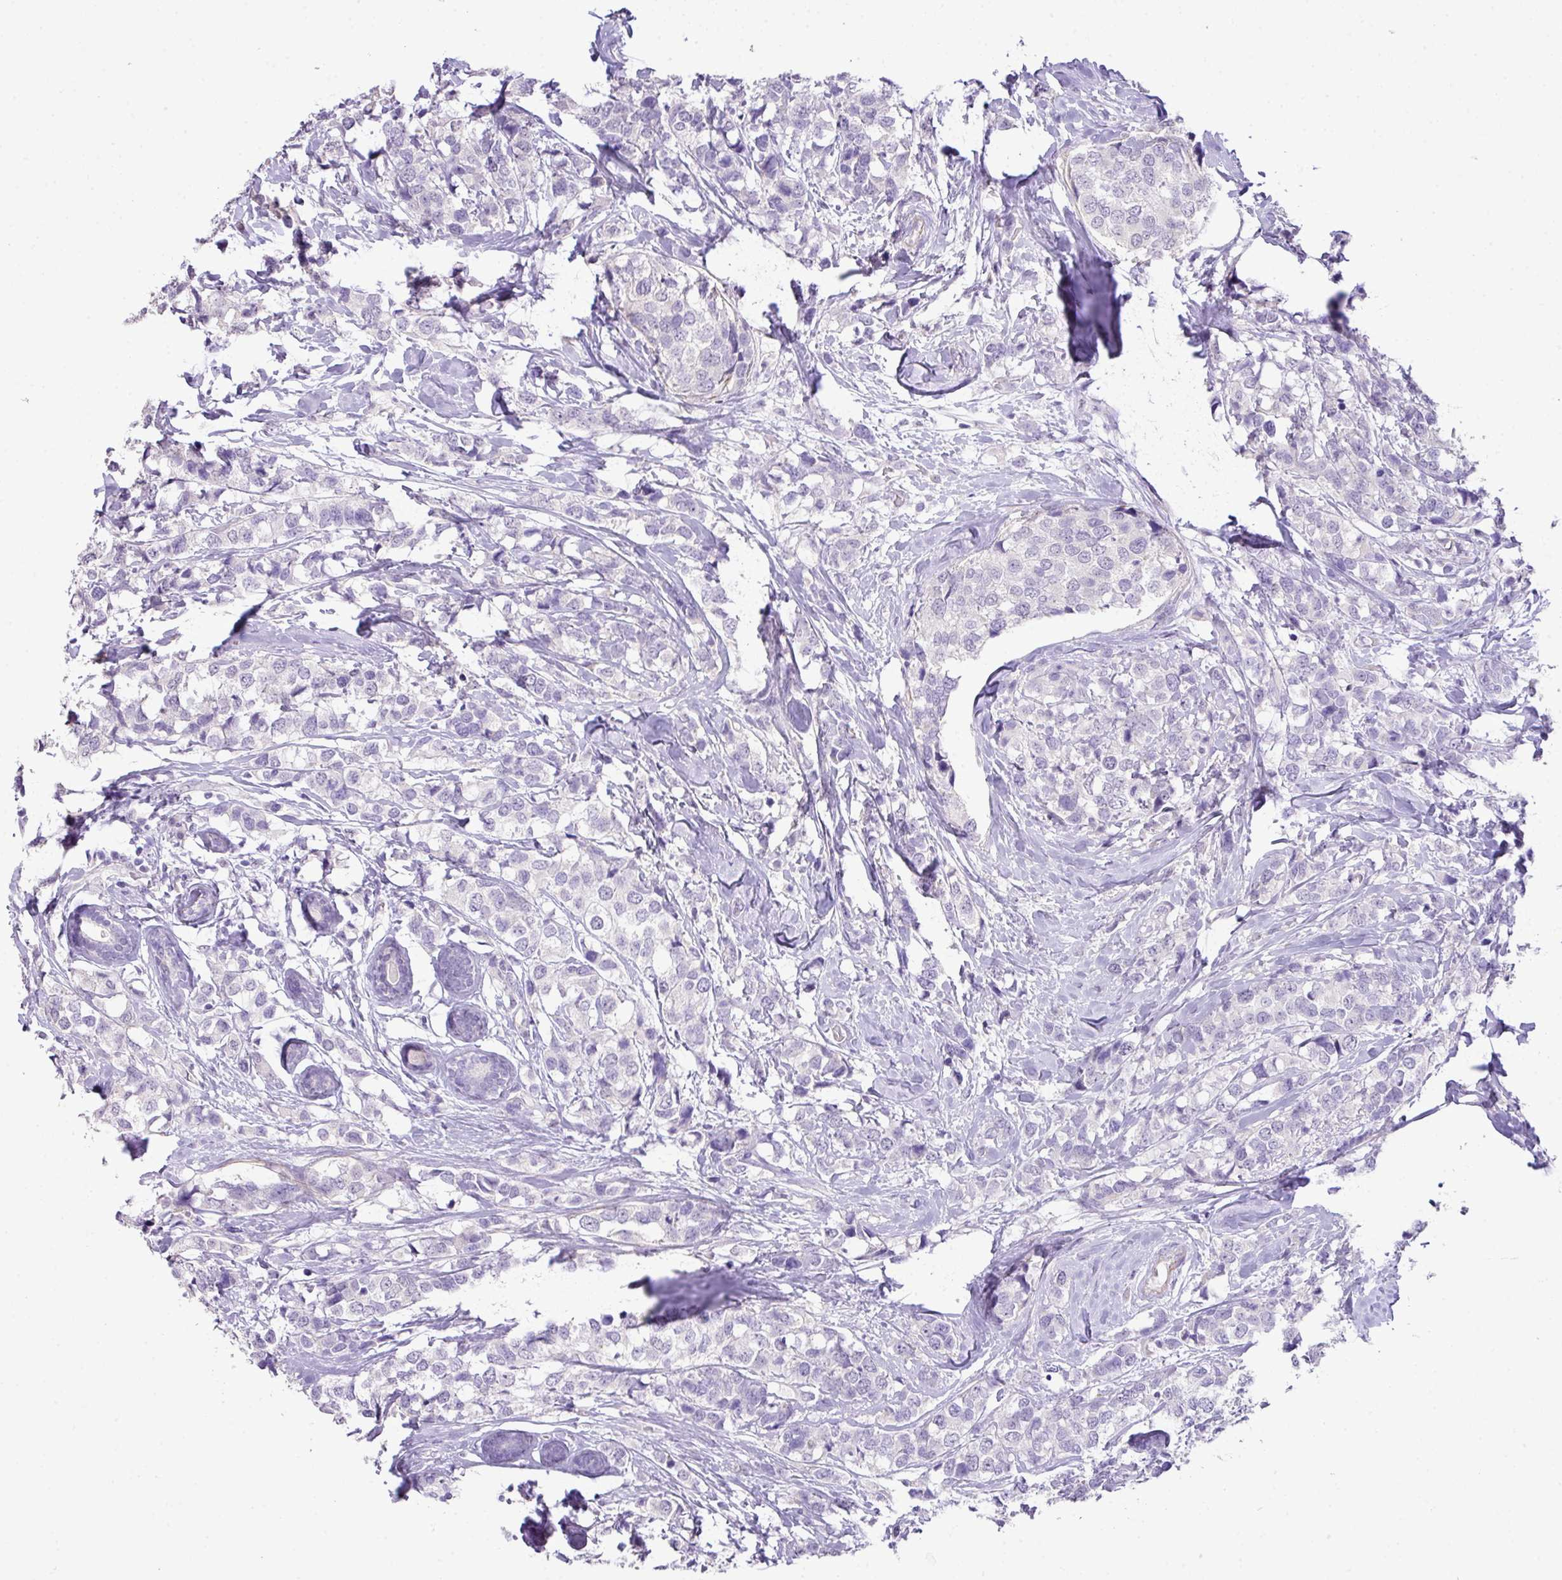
{"staining": {"intensity": "negative", "quantity": "none", "location": "none"}, "tissue": "breast cancer", "cell_type": "Tumor cells", "image_type": "cancer", "snomed": [{"axis": "morphology", "description": "Lobular carcinoma"}, {"axis": "topography", "description": "Breast"}], "caption": "The IHC histopathology image has no significant expression in tumor cells of breast cancer (lobular carcinoma) tissue. Brightfield microscopy of immunohistochemistry stained with DAB (3,3'-diaminobenzidine) (brown) and hematoxylin (blue), captured at high magnification.", "gene": "DIP2A", "patient": {"sex": "female", "age": 59}}